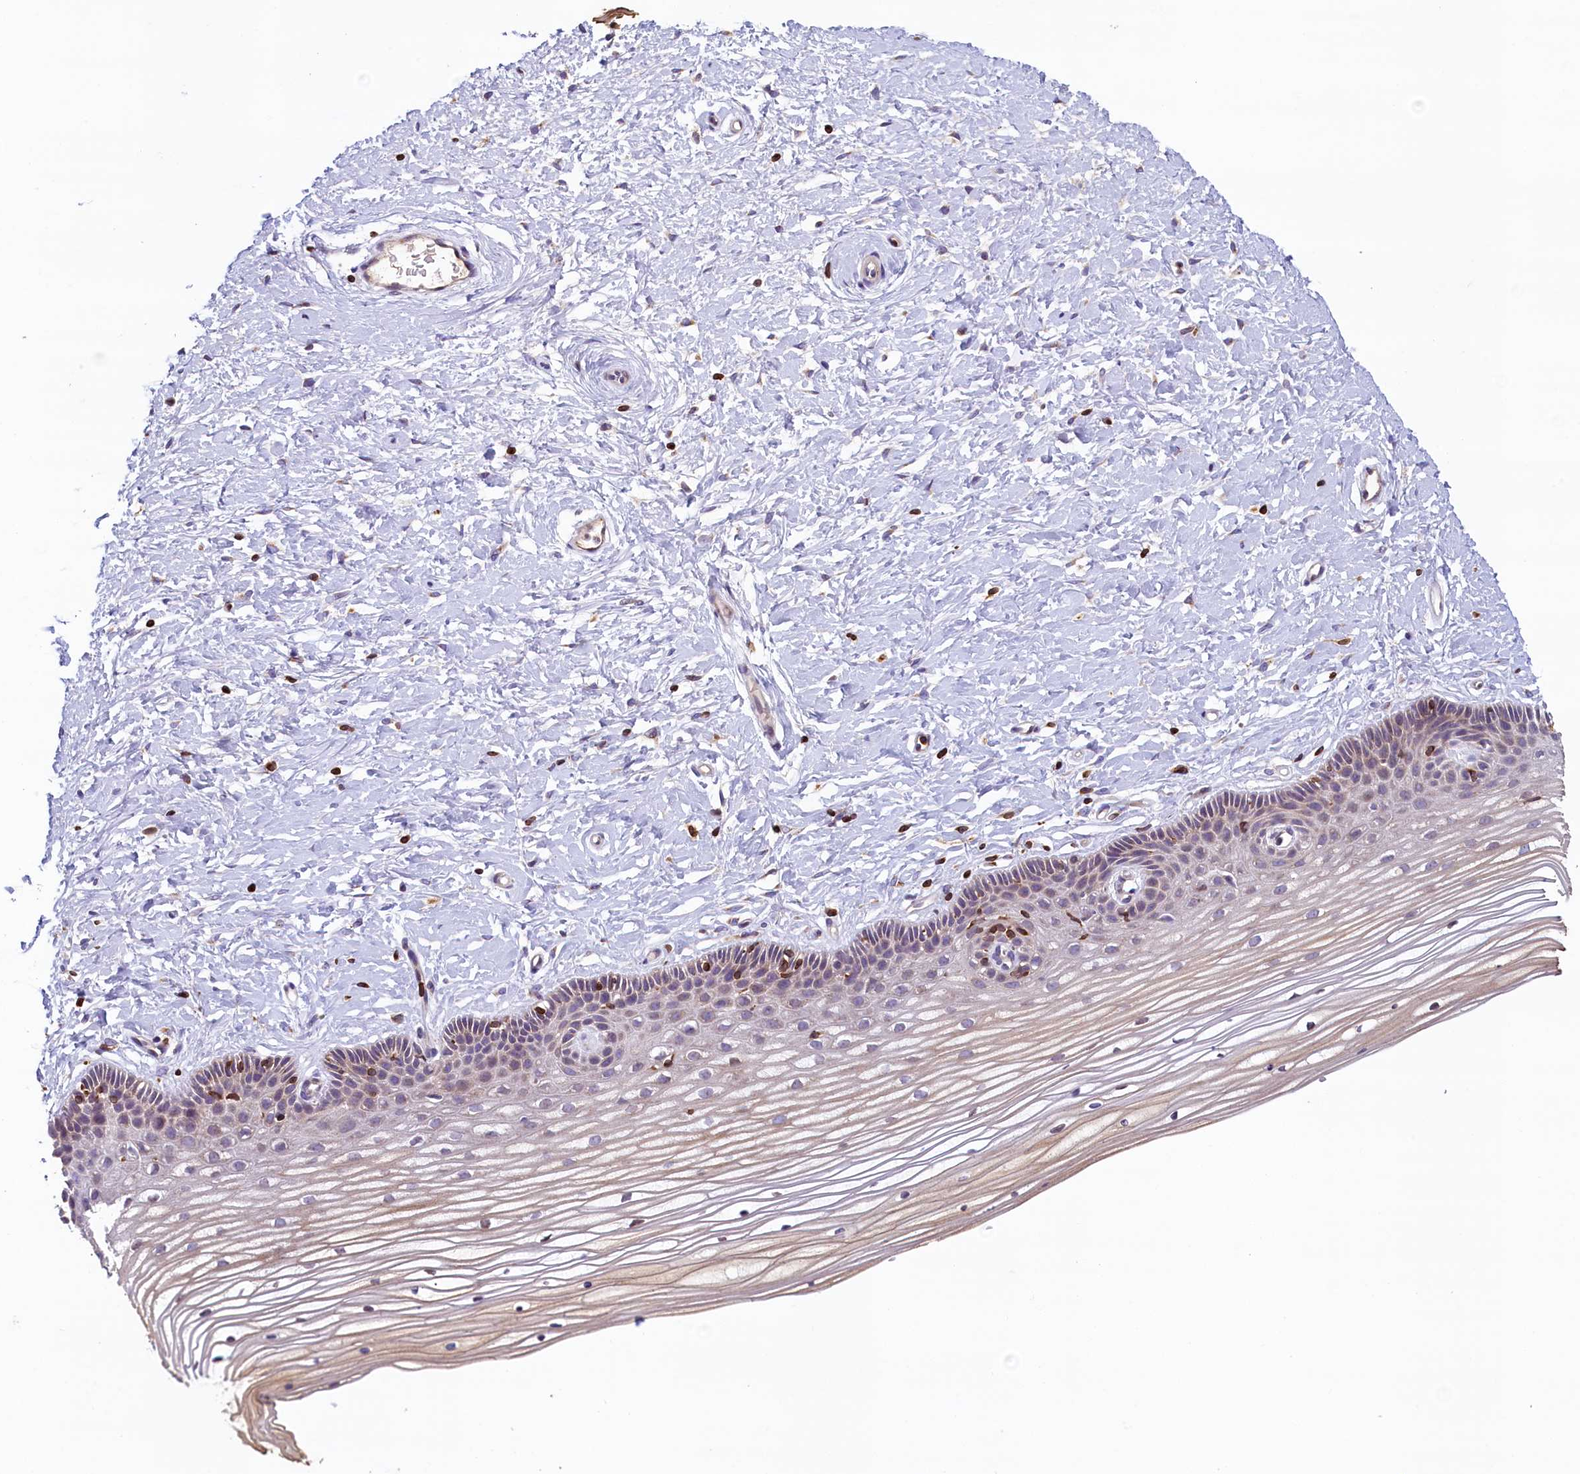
{"staining": {"intensity": "weak", "quantity": "25%-75%", "location": "cytoplasmic/membranous"}, "tissue": "vagina", "cell_type": "Squamous epithelial cells", "image_type": "normal", "snomed": [{"axis": "morphology", "description": "Normal tissue, NOS"}, {"axis": "topography", "description": "Vagina"}, {"axis": "topography", "description": "Cervix"}], "caption": "Vagina stained with a brown dye displays weak cytoplasmic/membranous positive expression in approximately 25%-75% of squamous epithelial cells.", "gene": "TRAF3IP3", "patient": {"sex": "female", "age": 40}}